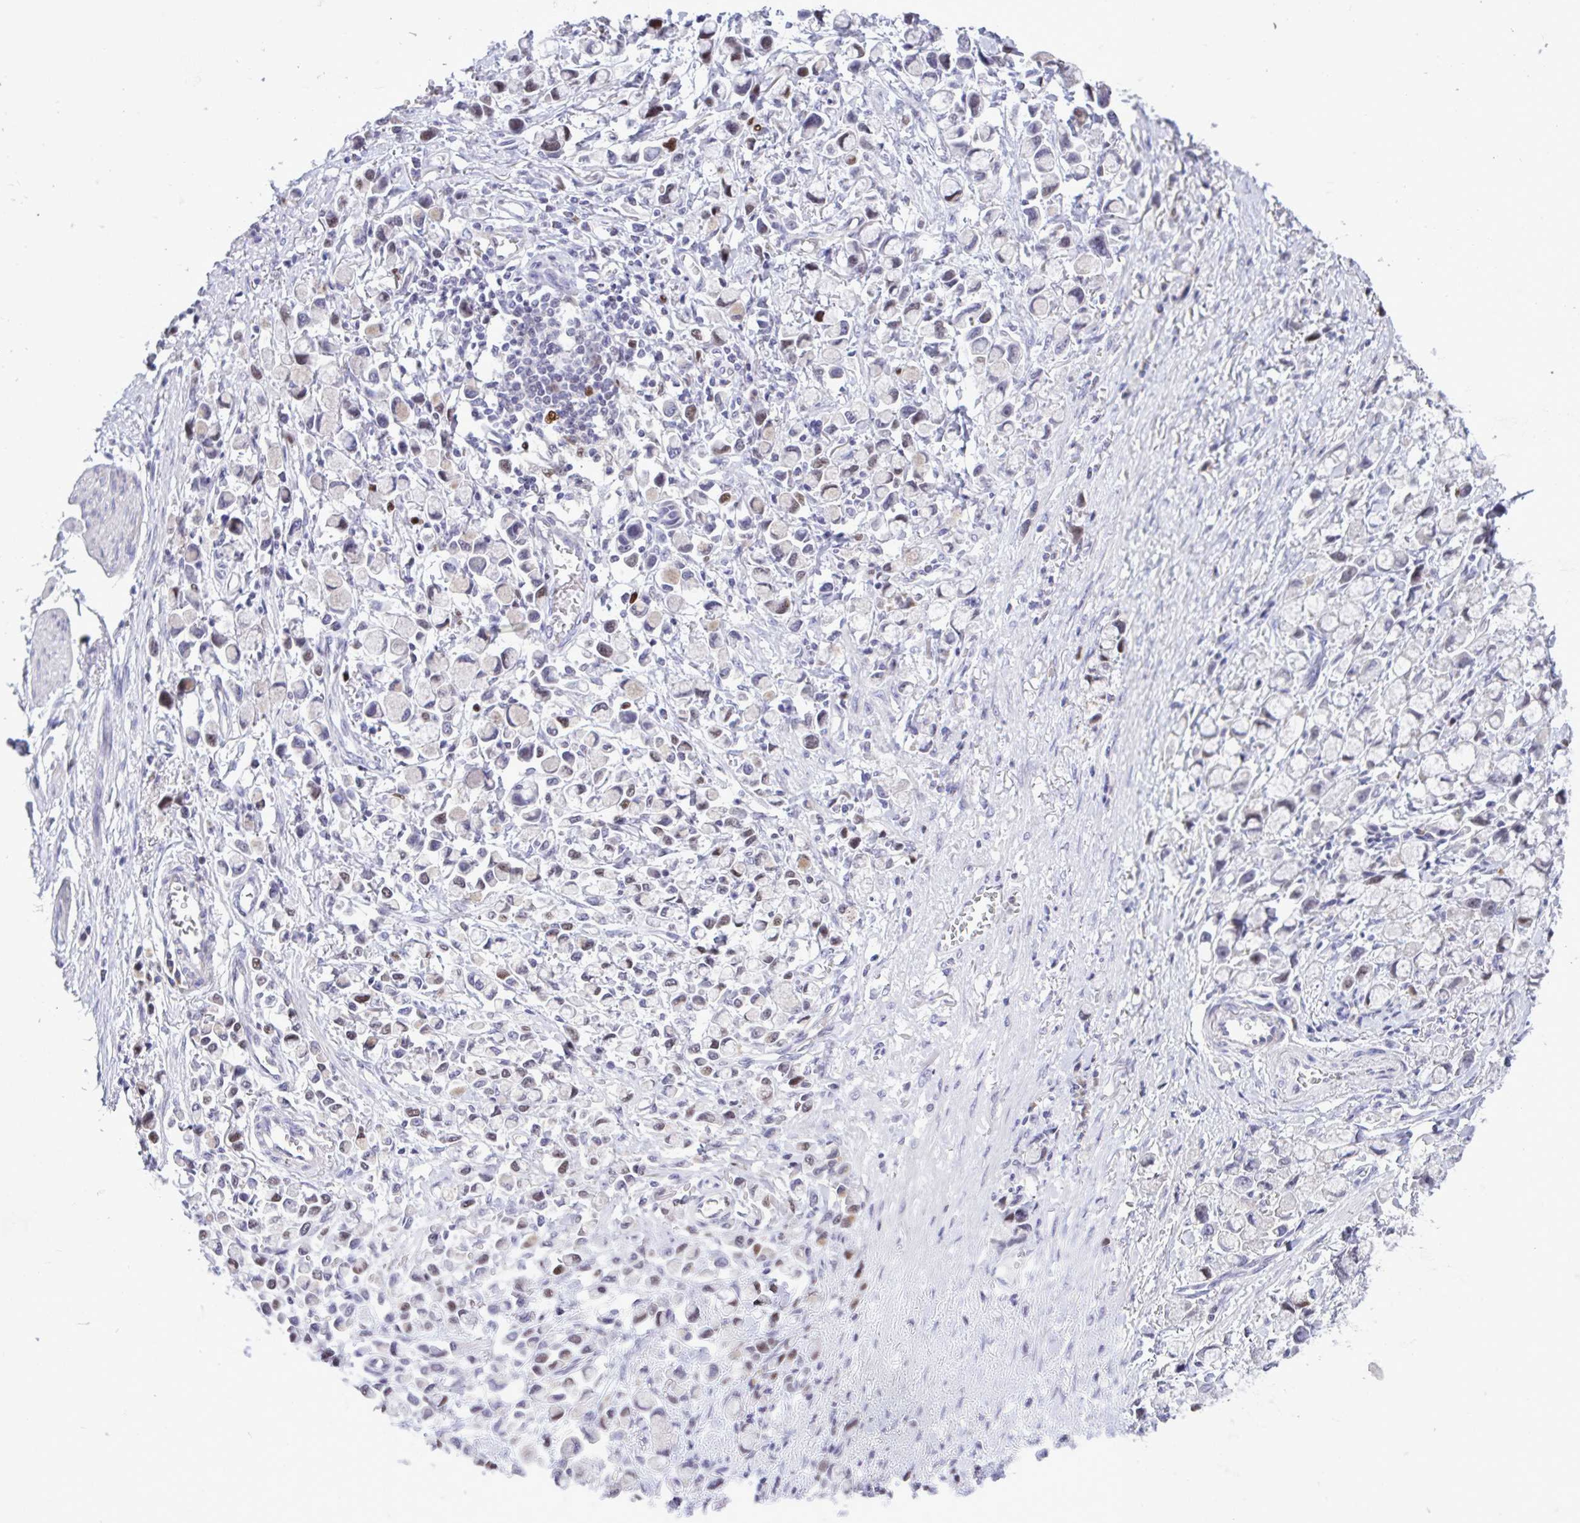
{"staining": {"intensity": "strong", "quantity": "25%-75%", "location": "nuclear"}, "tissue": "stomach cancer", "cell_type": "Tumor cells", "image_type": "cancer", "snomed": [{"axis": "morphology", "description": "Adenocarcinoma, NOS"}, {"axis": "topography", "description": "Stomach"}], "caption": "High-power microscopy captured an immunohistochemistry (IHC) image of stomach cancer, revealing strong nuclear positivity in approximately 25%-75% of tumor cells.", "gene": "C1QL2", "patient": {"sex": "female", "age": 81}}